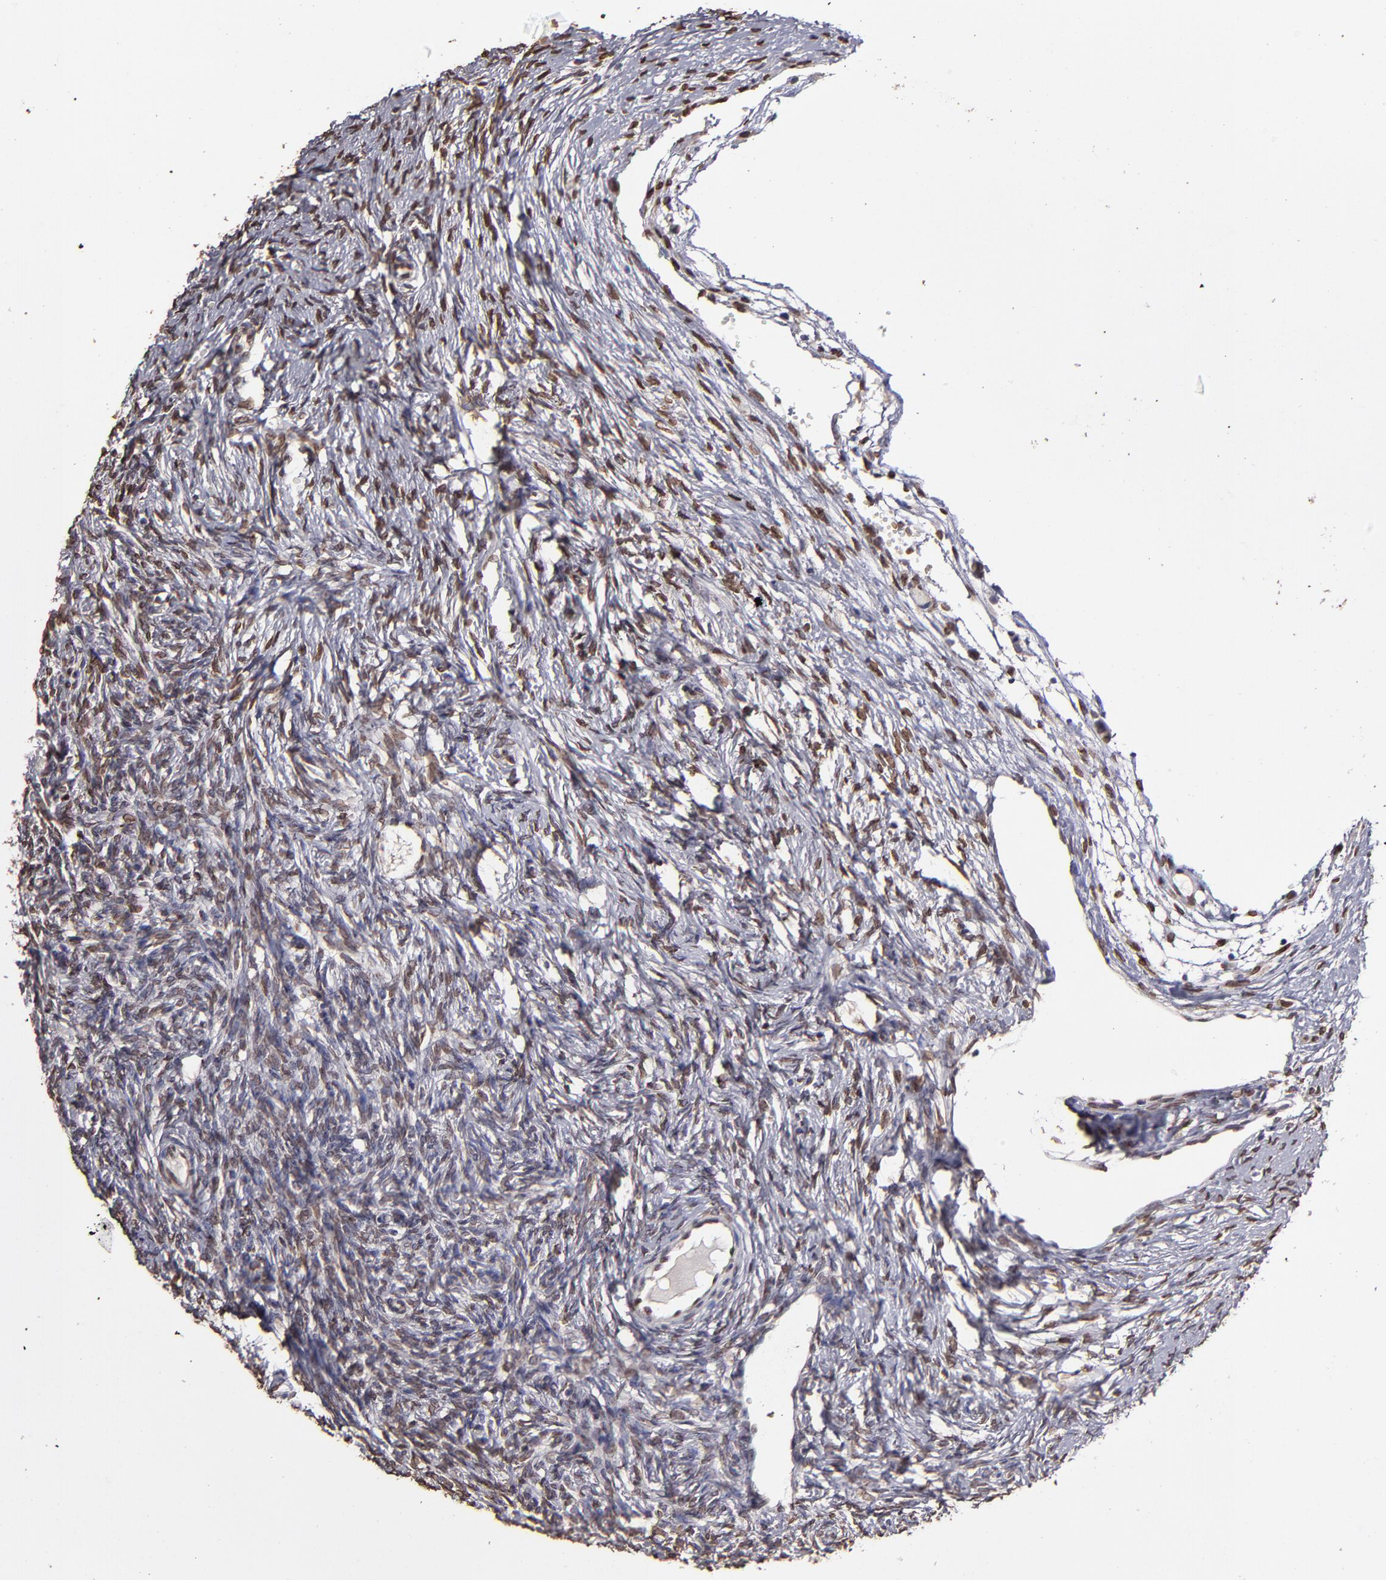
{"staining": {"intensity": "moderate", "quantity": ">75%", "location": "nuclear"}, "tissue": "ovary", "cell_type": "Follicle cells", "image_type": "normal", "snomed": [{"axis": "morphology", "description": "Normal tissue, NOS"}, {"axis": "topography", "description": "Ovary"}], "caption": "A medium amount of moderate nuclear positivity is seen in approximately >75% of follicle cells in normal ovary. (DAB IHC, brown staining for protein, blue staining for nuclei).", "gene": "PUM3", "patient": {"sex": "female", "age": 32}}